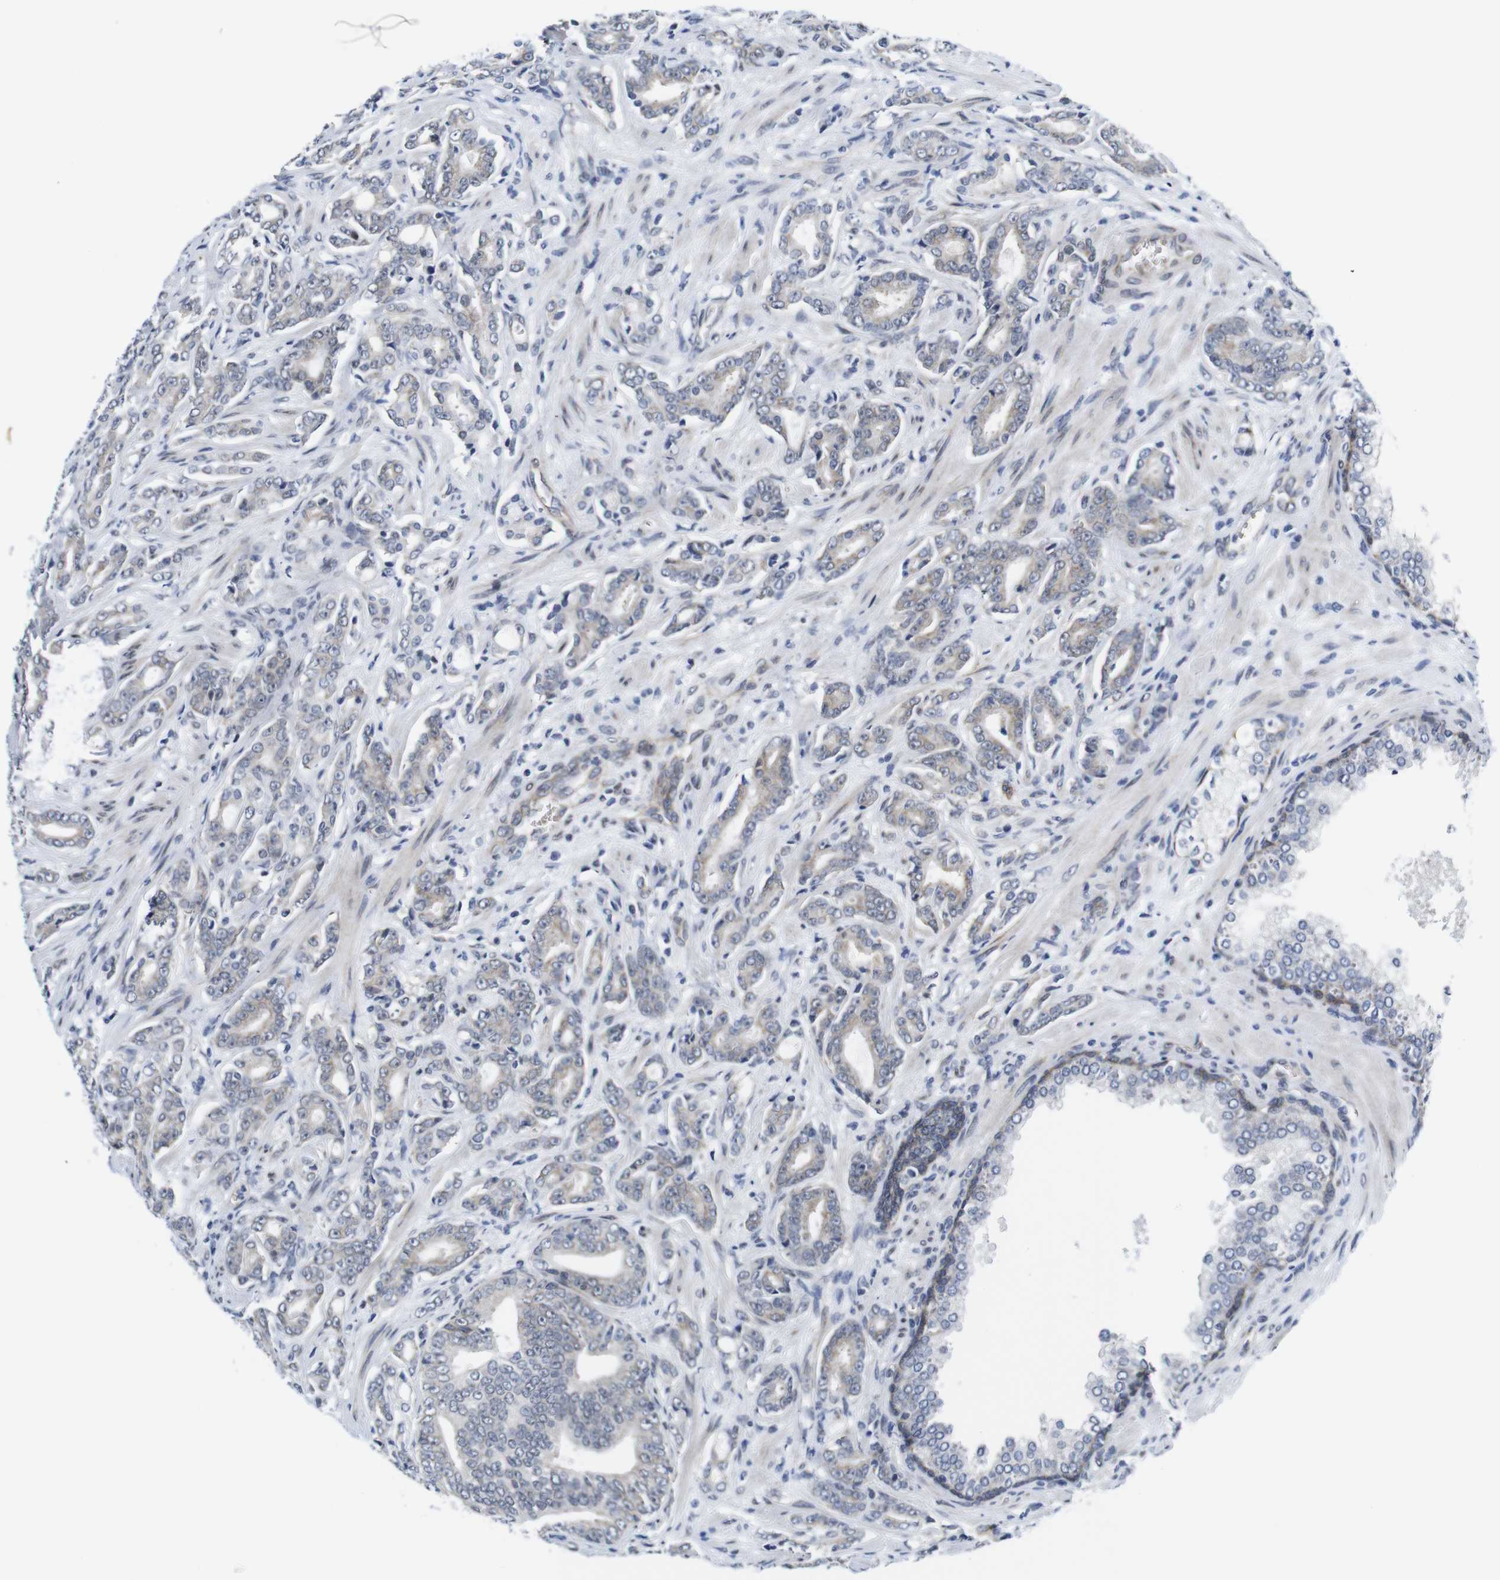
{"staining": {"intensity": "weak", "quantity": "25%-75%", "location": "cytoplasmic/membranous"}, "tissue": "prostate cancer", "cell_type": "Tumor cells", "image_type": "cancer", "snomed": [{"axis": "morphology", "description": "Adenocarcinoma, Low grade"}, {"axis": "topography", "description": "Prostate"}], "caption": "A low amount of weak cytoplasmic/membranous staining is present in approximately 25%-75% of tumor cells in prostate cancer (adenocarcinoma (low-grade)) tissue. (Brightfield microscopy of DAB IHC at high magnification).", "gene": "SOCS3", "patient": {"sex": "male", "age": 58}}